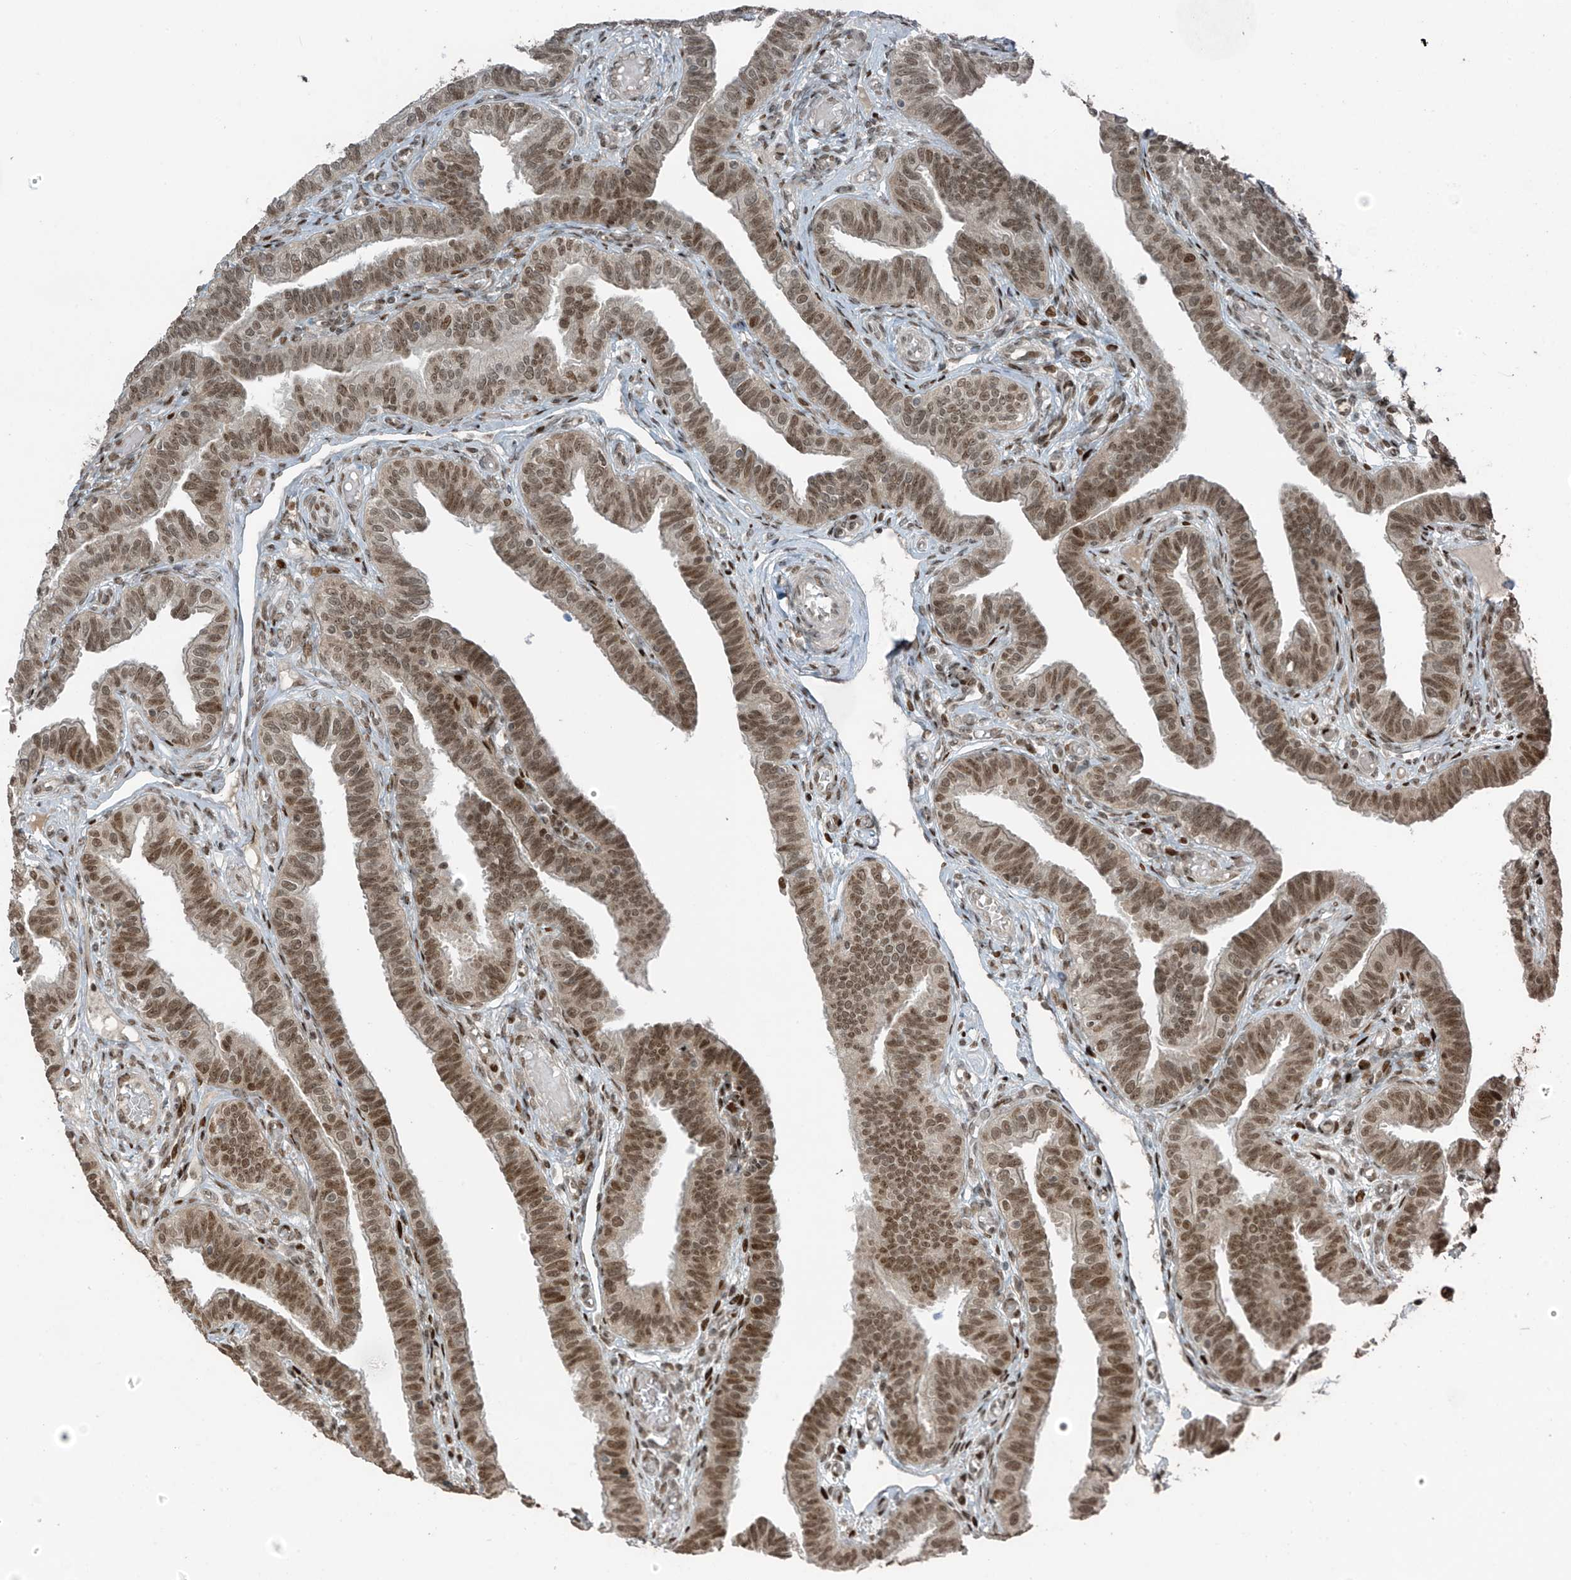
{"staining": {"intensity": "strong", "quantity": ">75%", "location": "nuclear"}, "tissue": "fallopian tube", "cell_type": "Glandular cells", "image_type": "normal", "snomed": [{"axis": "morphology", "description": "Normal tissue, NOS"}, {"axis": "topography", "description": "Fallopian tube"}], "caption": "The immunohistochemical stain highlights strong nuclear positivity in glandular cells of normal fallopian tube.", "gene": "PCNP", "patient": {"sex": "female", "age": 39}}